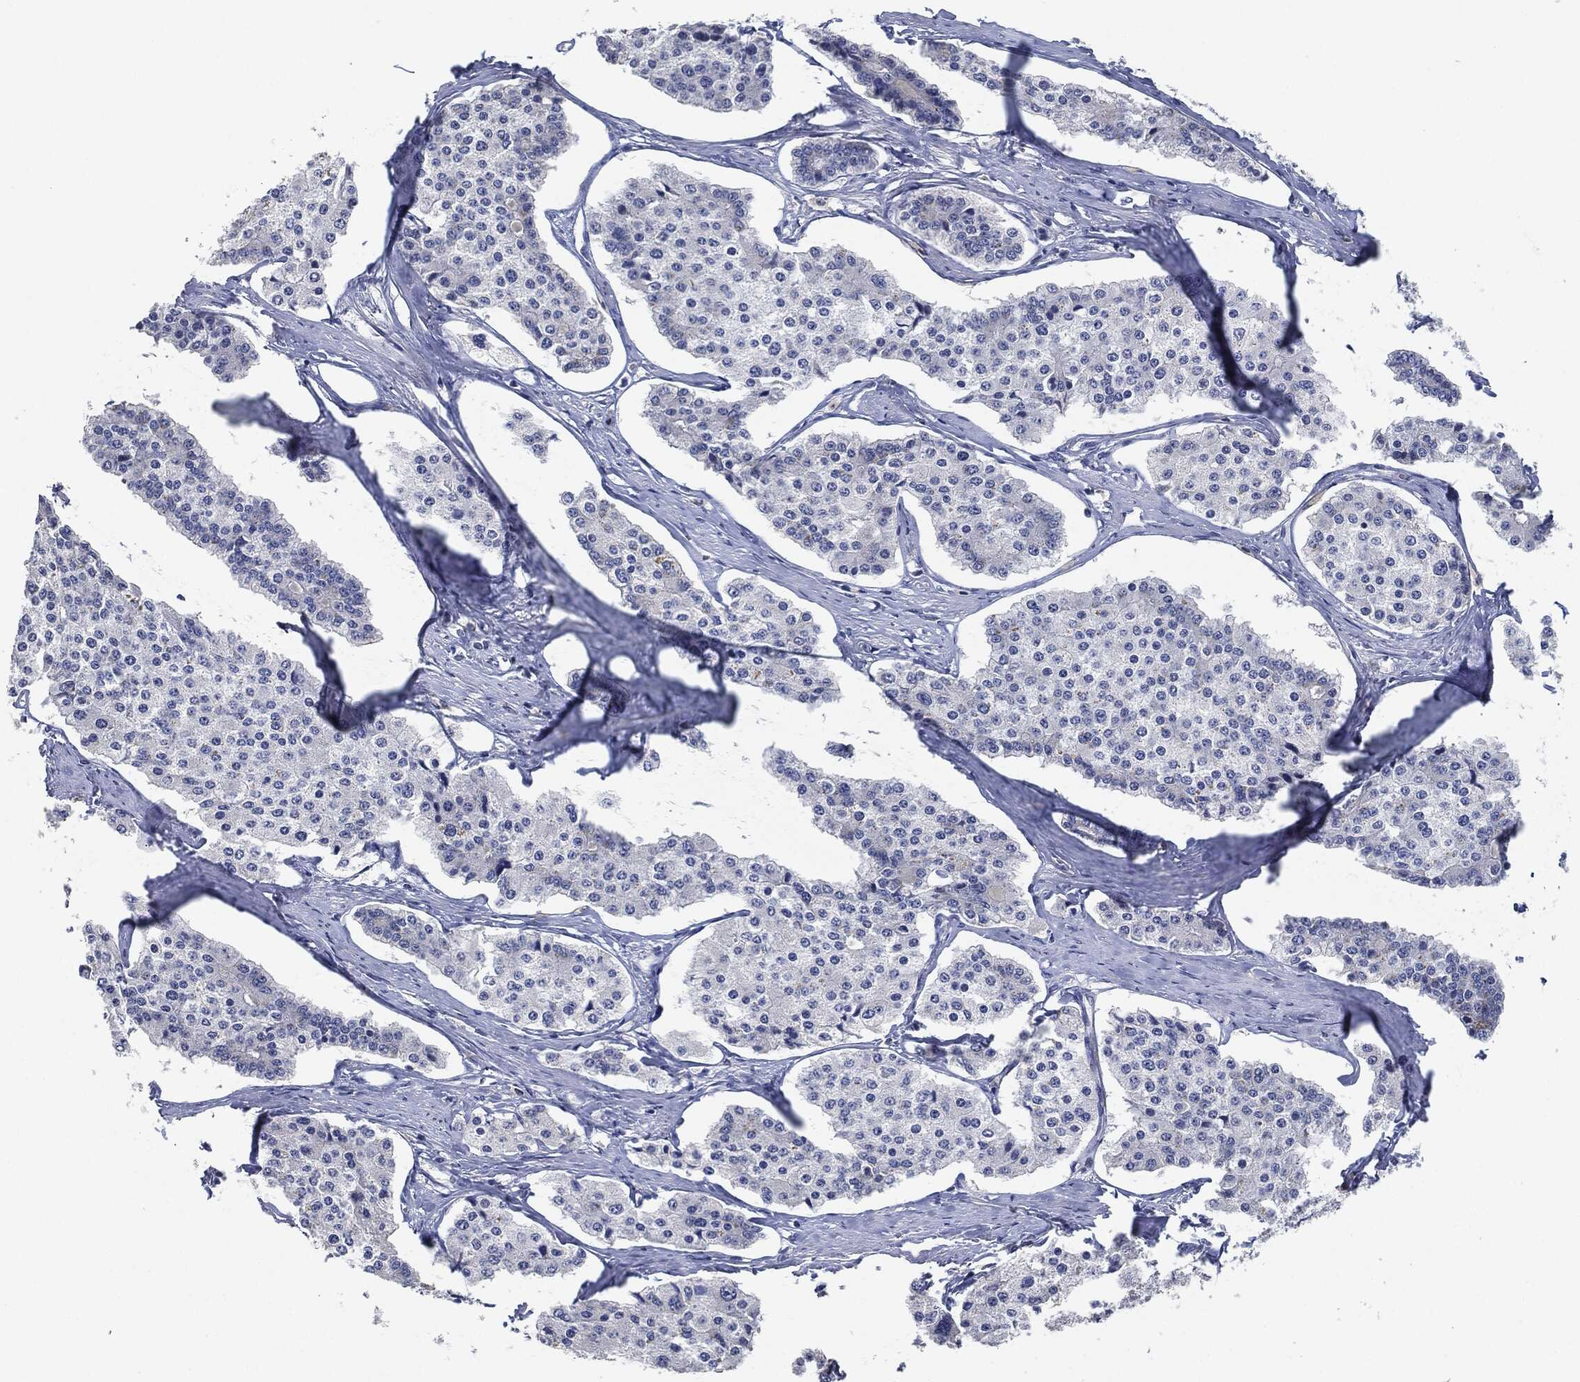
{"staining": {"intensity": "negative", "quantity": "none", "location": "none"}, "tissue": "carcinoid", "cell_type": "Tumor cells", "image_type": "cancer", "snomed": [{"axis": "morphology", "description": "Carcinoid, malignant, NOS"}, {"axis": "topography", "description": "Small intestine"}], "caption": "A micrograph of carcinoid stained for a protein shows no brown staining in tumor cells.", "gene": "NTRK1", "patient": {"sex": "female", "age": 65}}